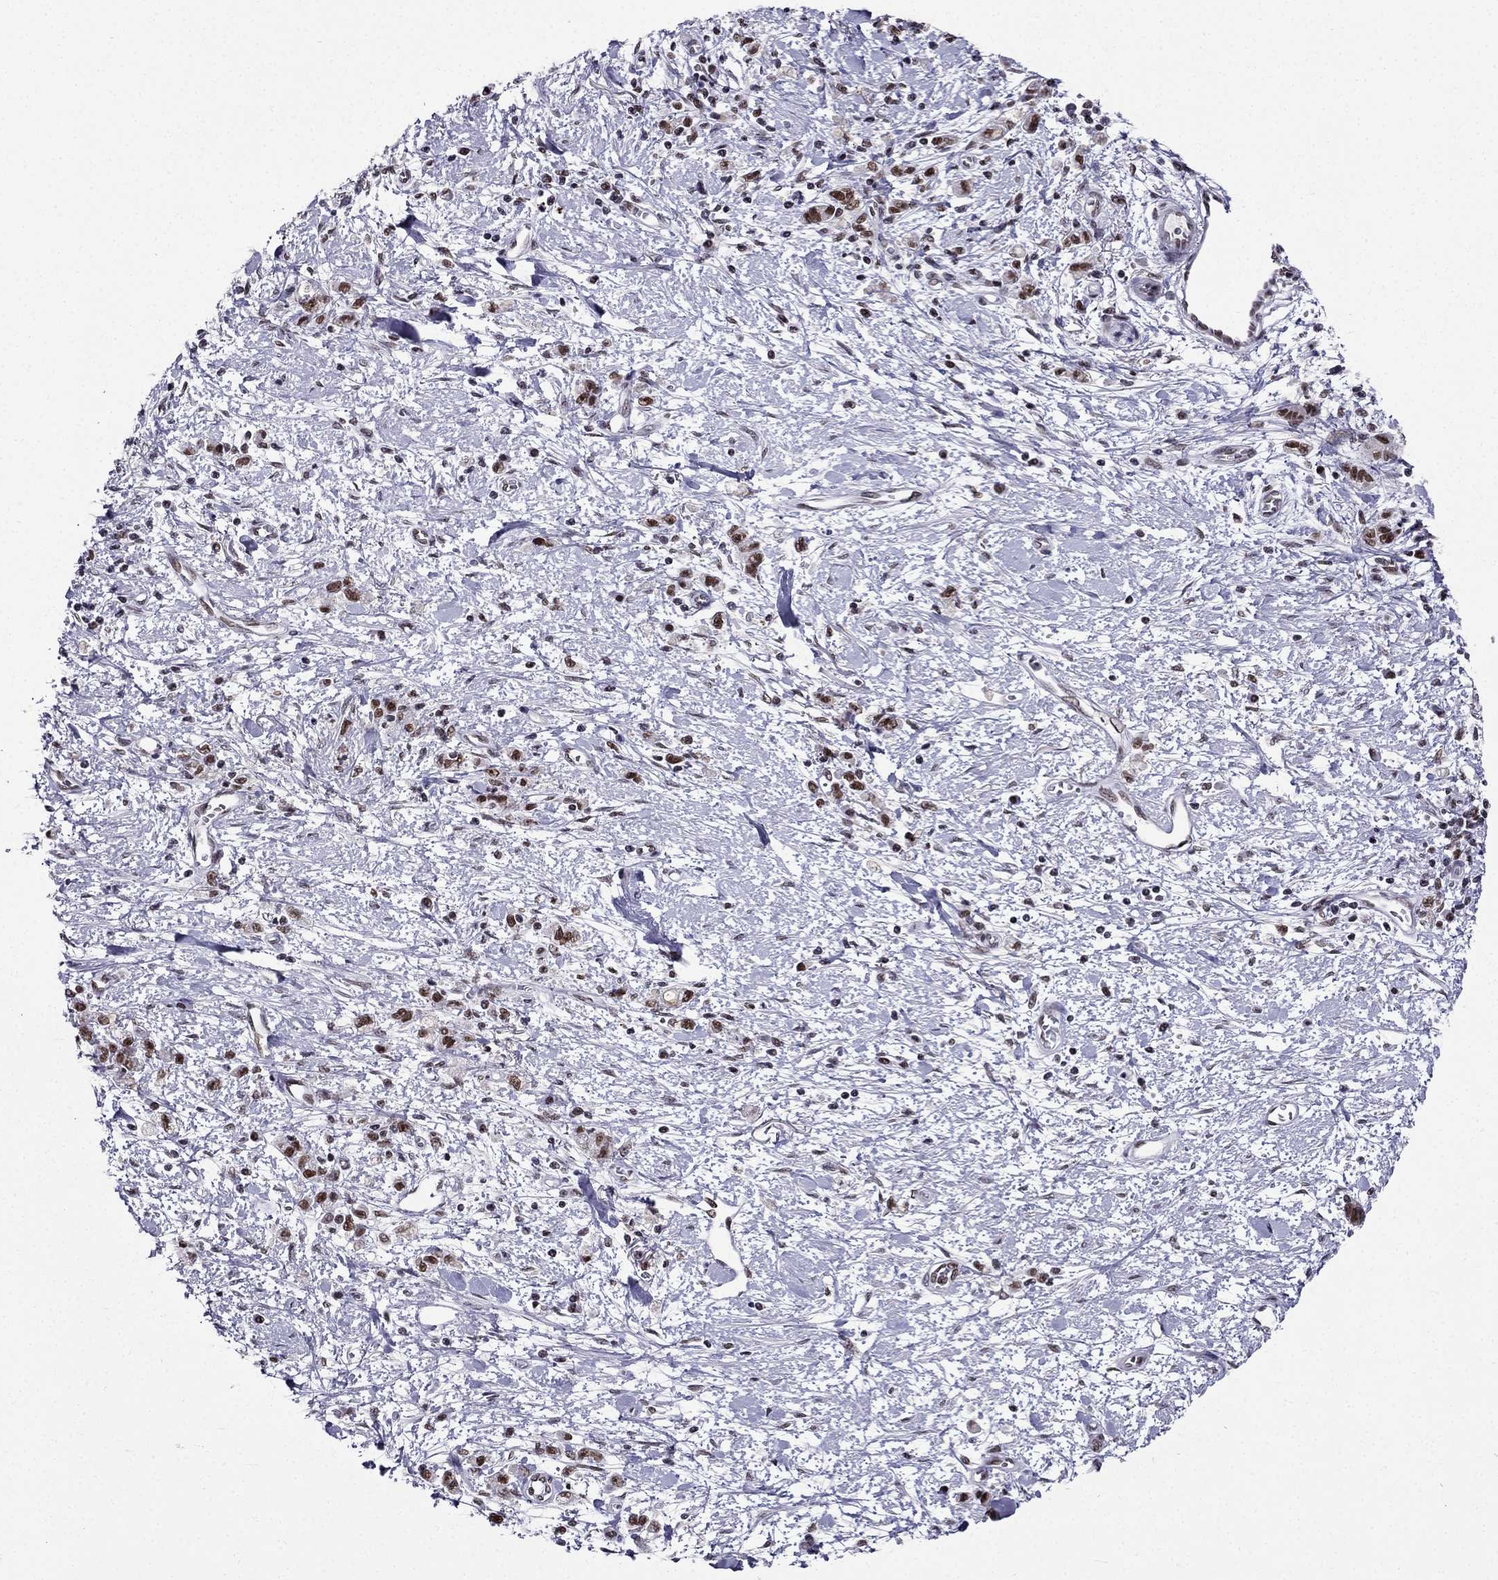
{"staining": {"intensity": "moderate", "quantity": ">75%", "location": "nuclear"}, "tissue": "stomach cancer", "cell_type": "Tumor cells", "image_type": "cancer", "snomed": [{"axis": "morphology", "description": "Adenocarcinoma, NOS"}, {"axis": "topography", "description": "Stomach"}], "caption": "Adenocarcinoma (stomach) stained with DAB (3,3'-diaminobenzidine) IHC exhibits medium levels of moderate nuclear expression in approximately >75% of tumor cells.", "gene": "ZNF420", "patient": {"sex": "male", "age": 77}}